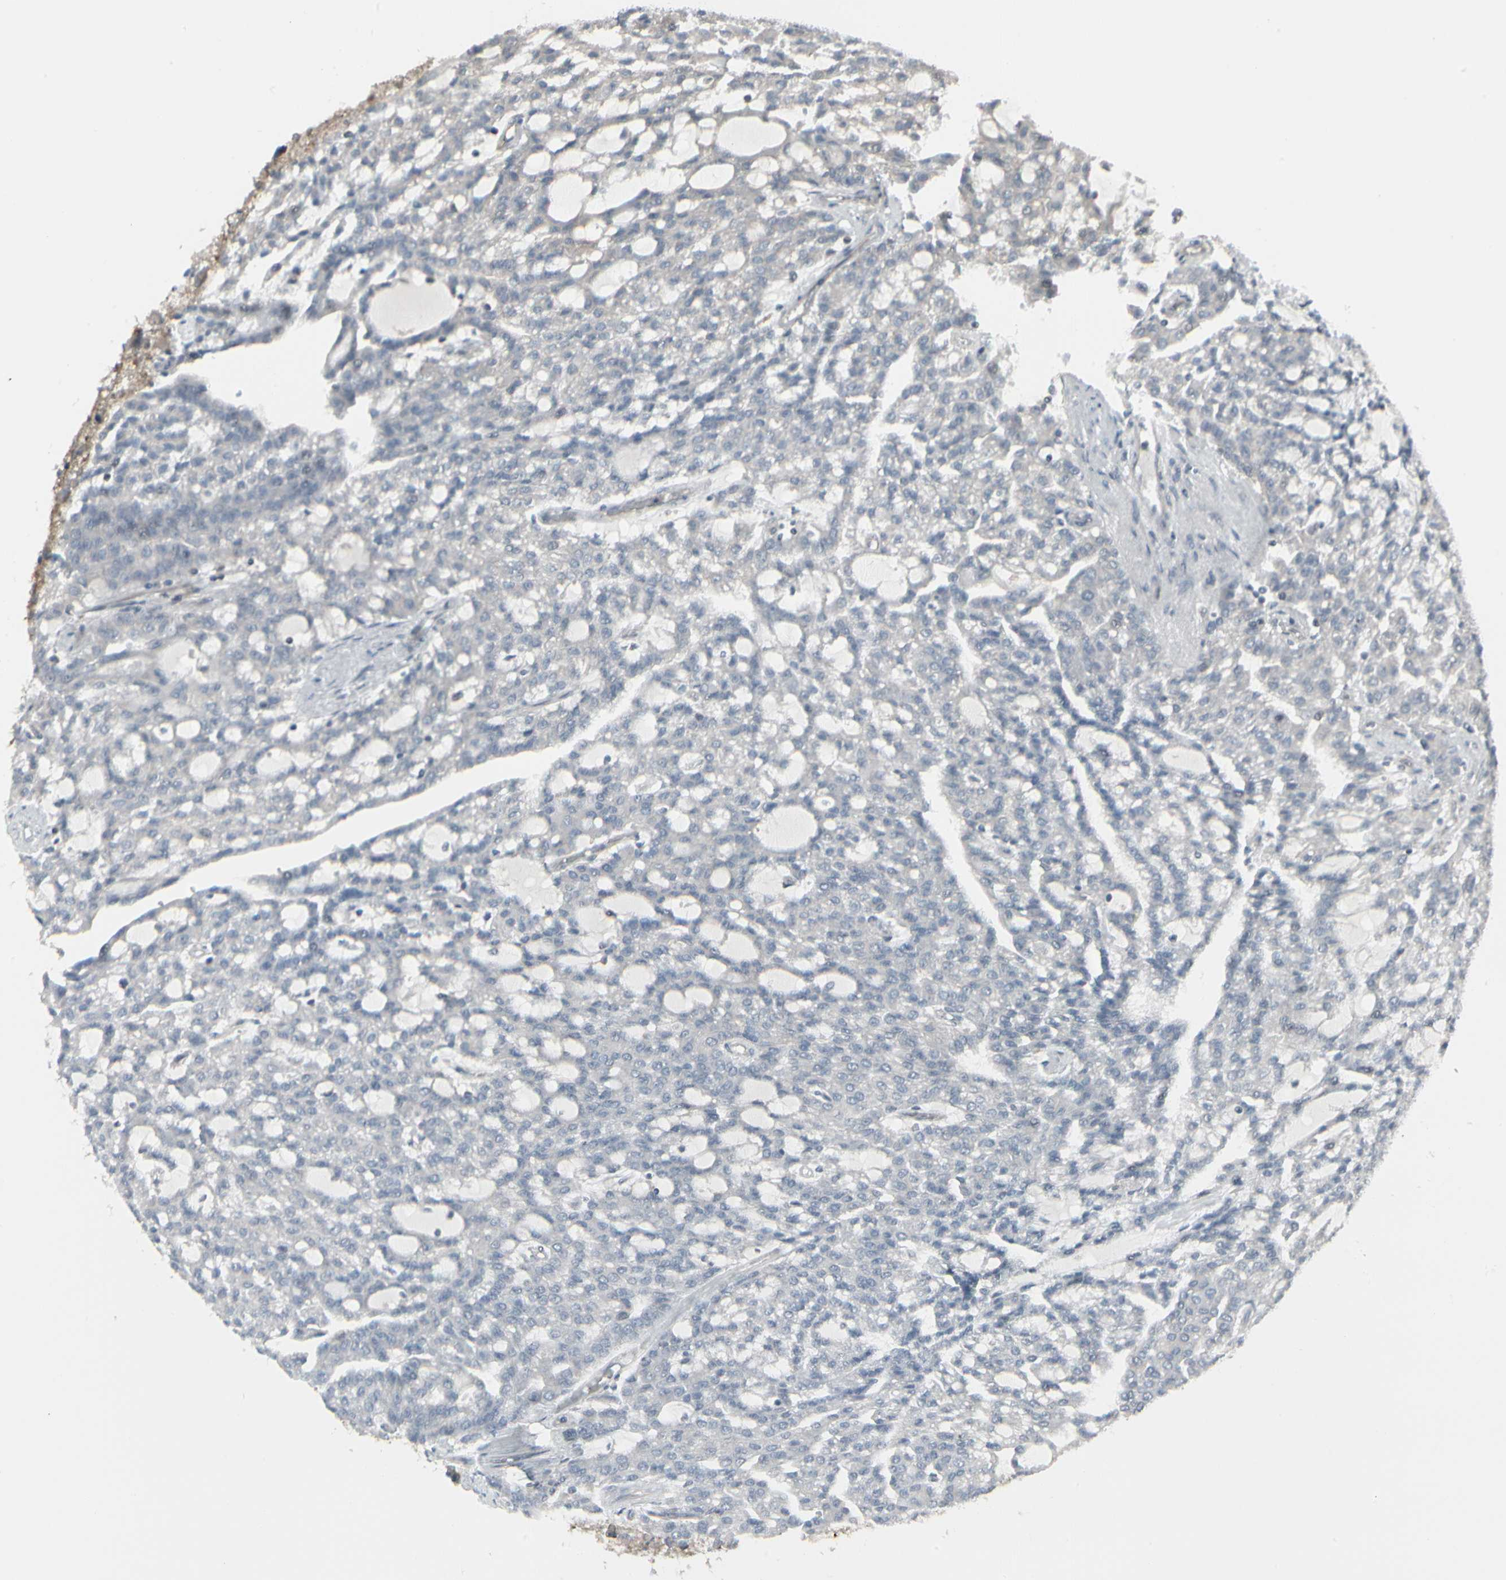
{"staining": {"intensity": "weak", "quantity": "25%-75%", "location": "cytoplasmic/membranous"}, "tissue": "renal cancer", "cell_type": "Tumor cells", "image_type": "cancer", "snomed": [{"axis": "morphology", "description": "Adenocarcinoma, NOS"}, {"axis": "topography", "description": "Kidney"}], "caption": "Brown immunohistochemical staining in renal cancer displays weak cytoplasmic/membranous expression in about 25%-75% of tumor cells.", "gene": "EPS15", "patient": {"sex": "male", "age": 63}}